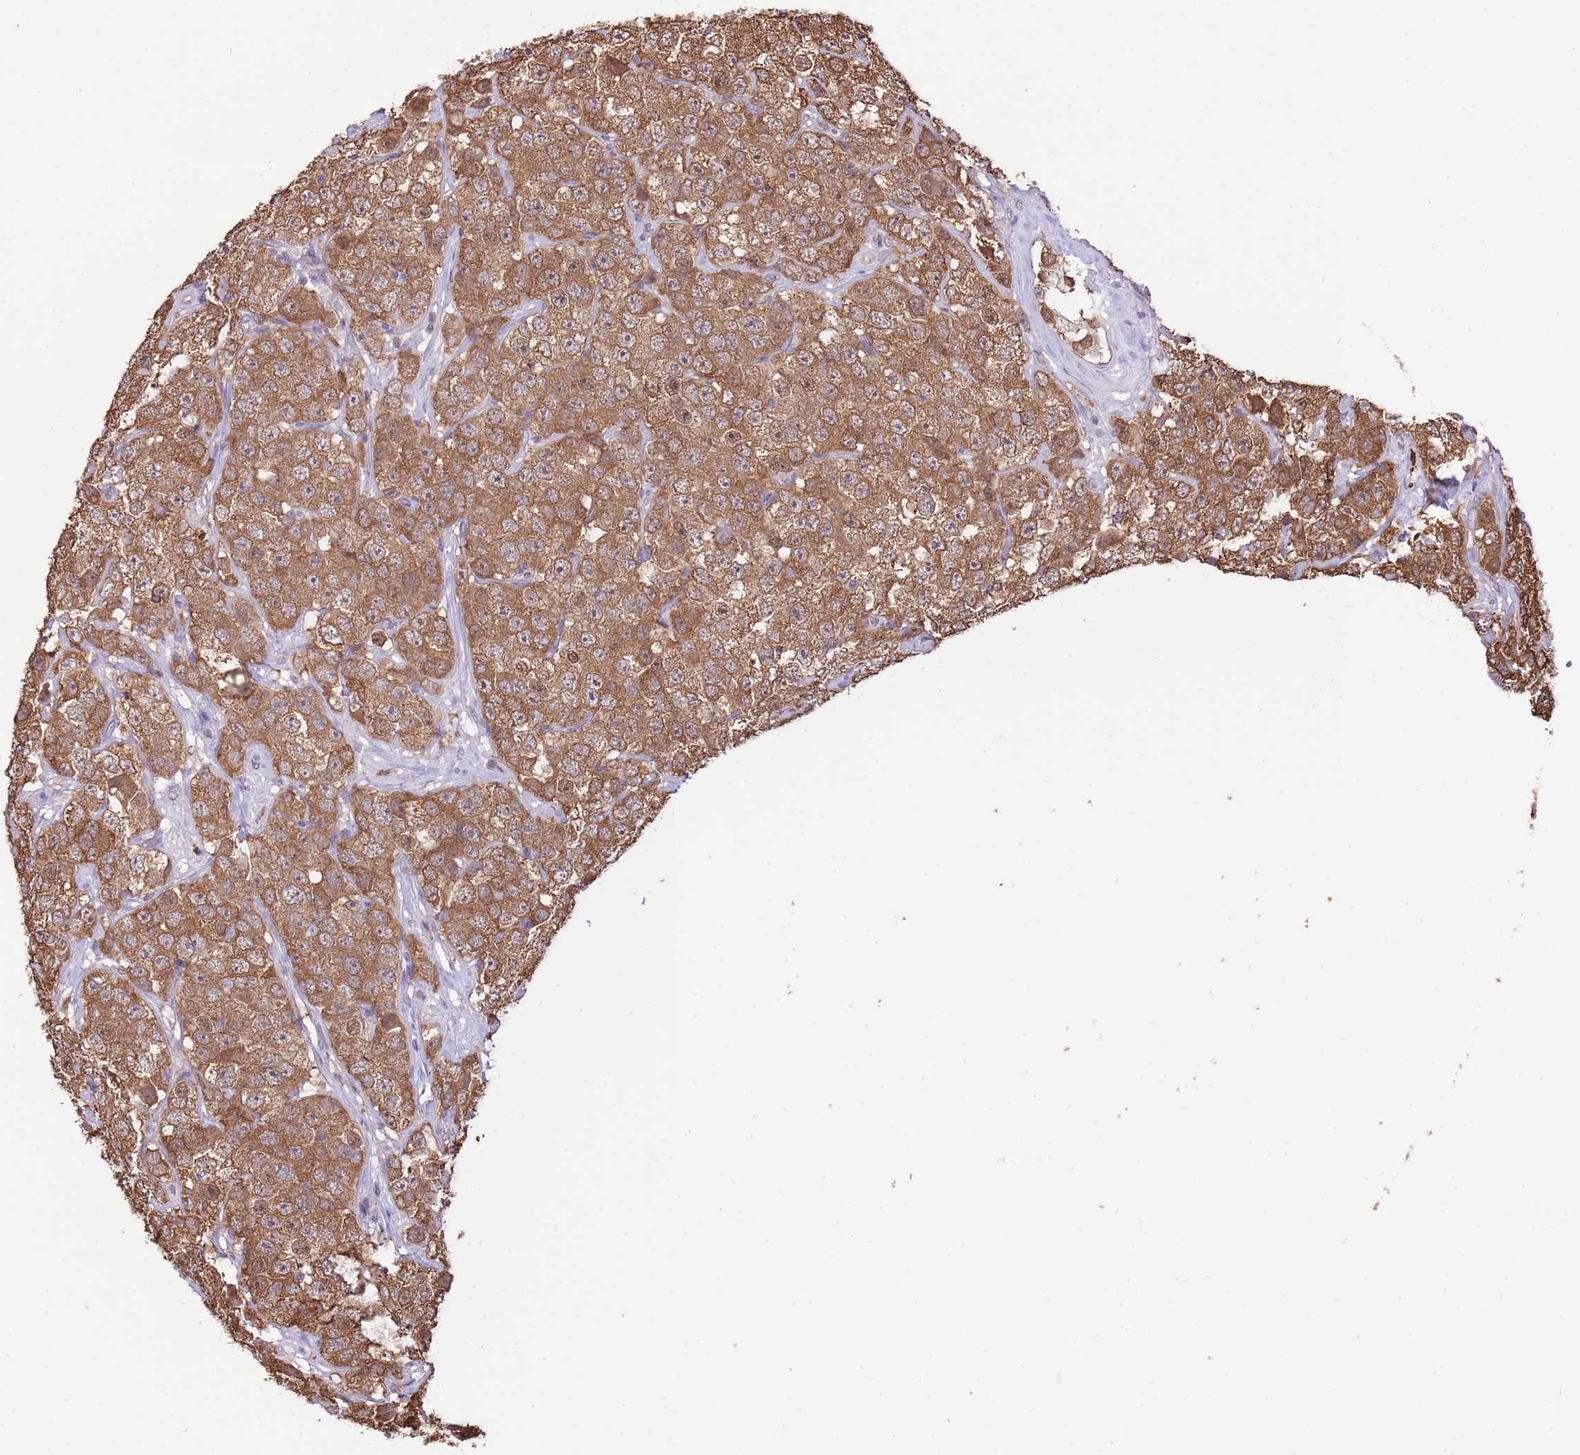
{"staining": {"intensity": "moderate", "quantity": ">75%", "location": "cytoplasmic/membranous"}, "tissue": "testis cancer", "cell_type": "Tumor cells", "image_type": "cancer", "snomed": [{"axis": "morphology", "description": "Seminoma, NOS"}, {"axis": "topography", "description": "Testis"}], "caption": "About >75% of tumor cells in human seminoma (testis) show moderate cytoplasmic/membranous protein positivity as visualized by brown immunohistochemical staining.", "gene": "AMIGO1", "patient": {"sex": "male", "age": 28}}